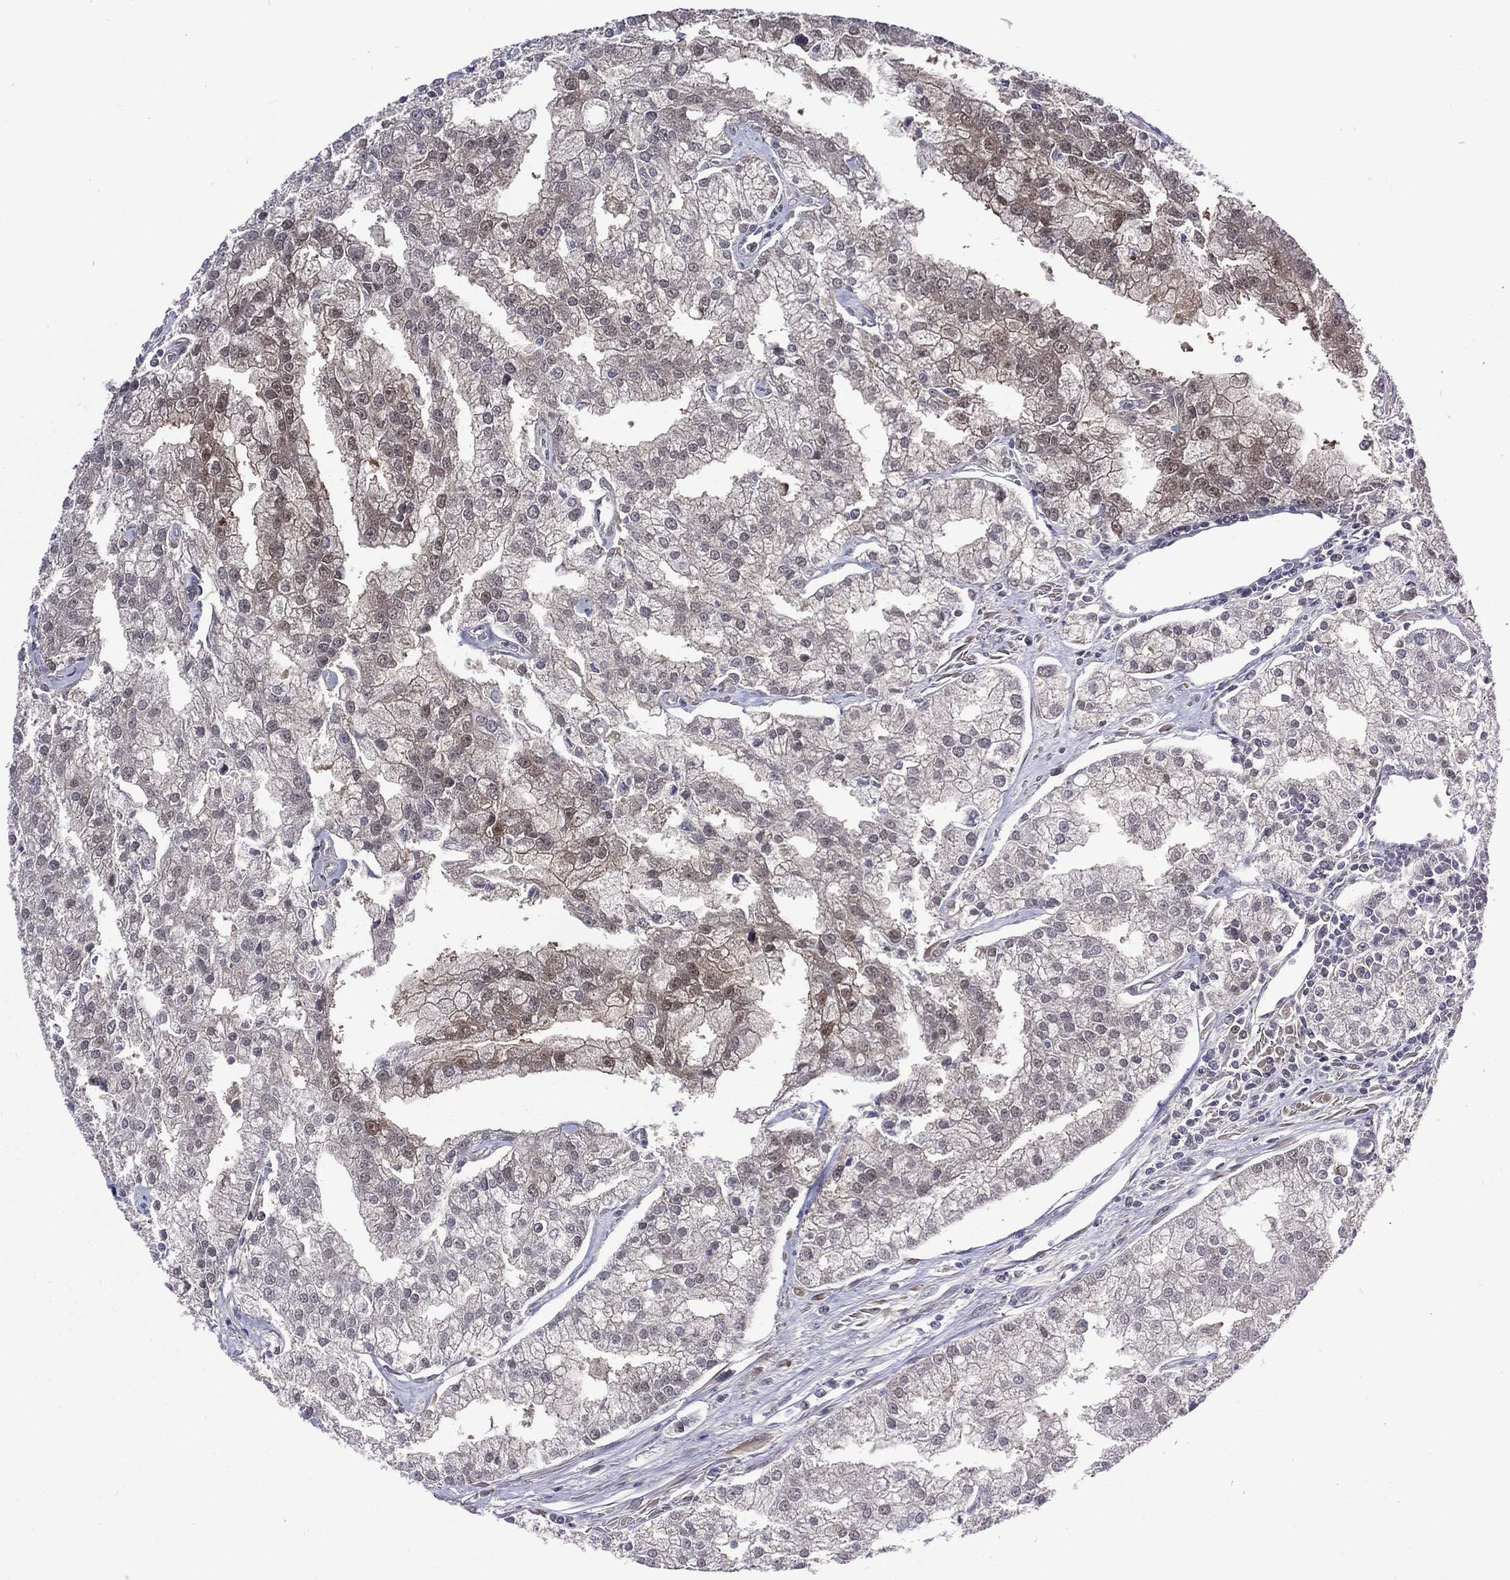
{"staining": {"intensity": "moderate", "quantity": "25%-75%", "location": "cytoplasmic/membranous,nuclear"}, "tissue": "prostate cancer", "cell_type": "Tumor cells", "image_type": "cancer", "snomed": [{"axis": "morphology", "description": "Adenocarcinoma, NOS"}, {"axis": "topography", "description": "Prostate"}], "caption": "Adenocarcinoma (prostate) stained for a protein reveals moderate cytoplasmic/membranous and nuclear positivity in tumor cells.", "gene": "MTAP", "patient": {"sex": "male", "age": 70}}